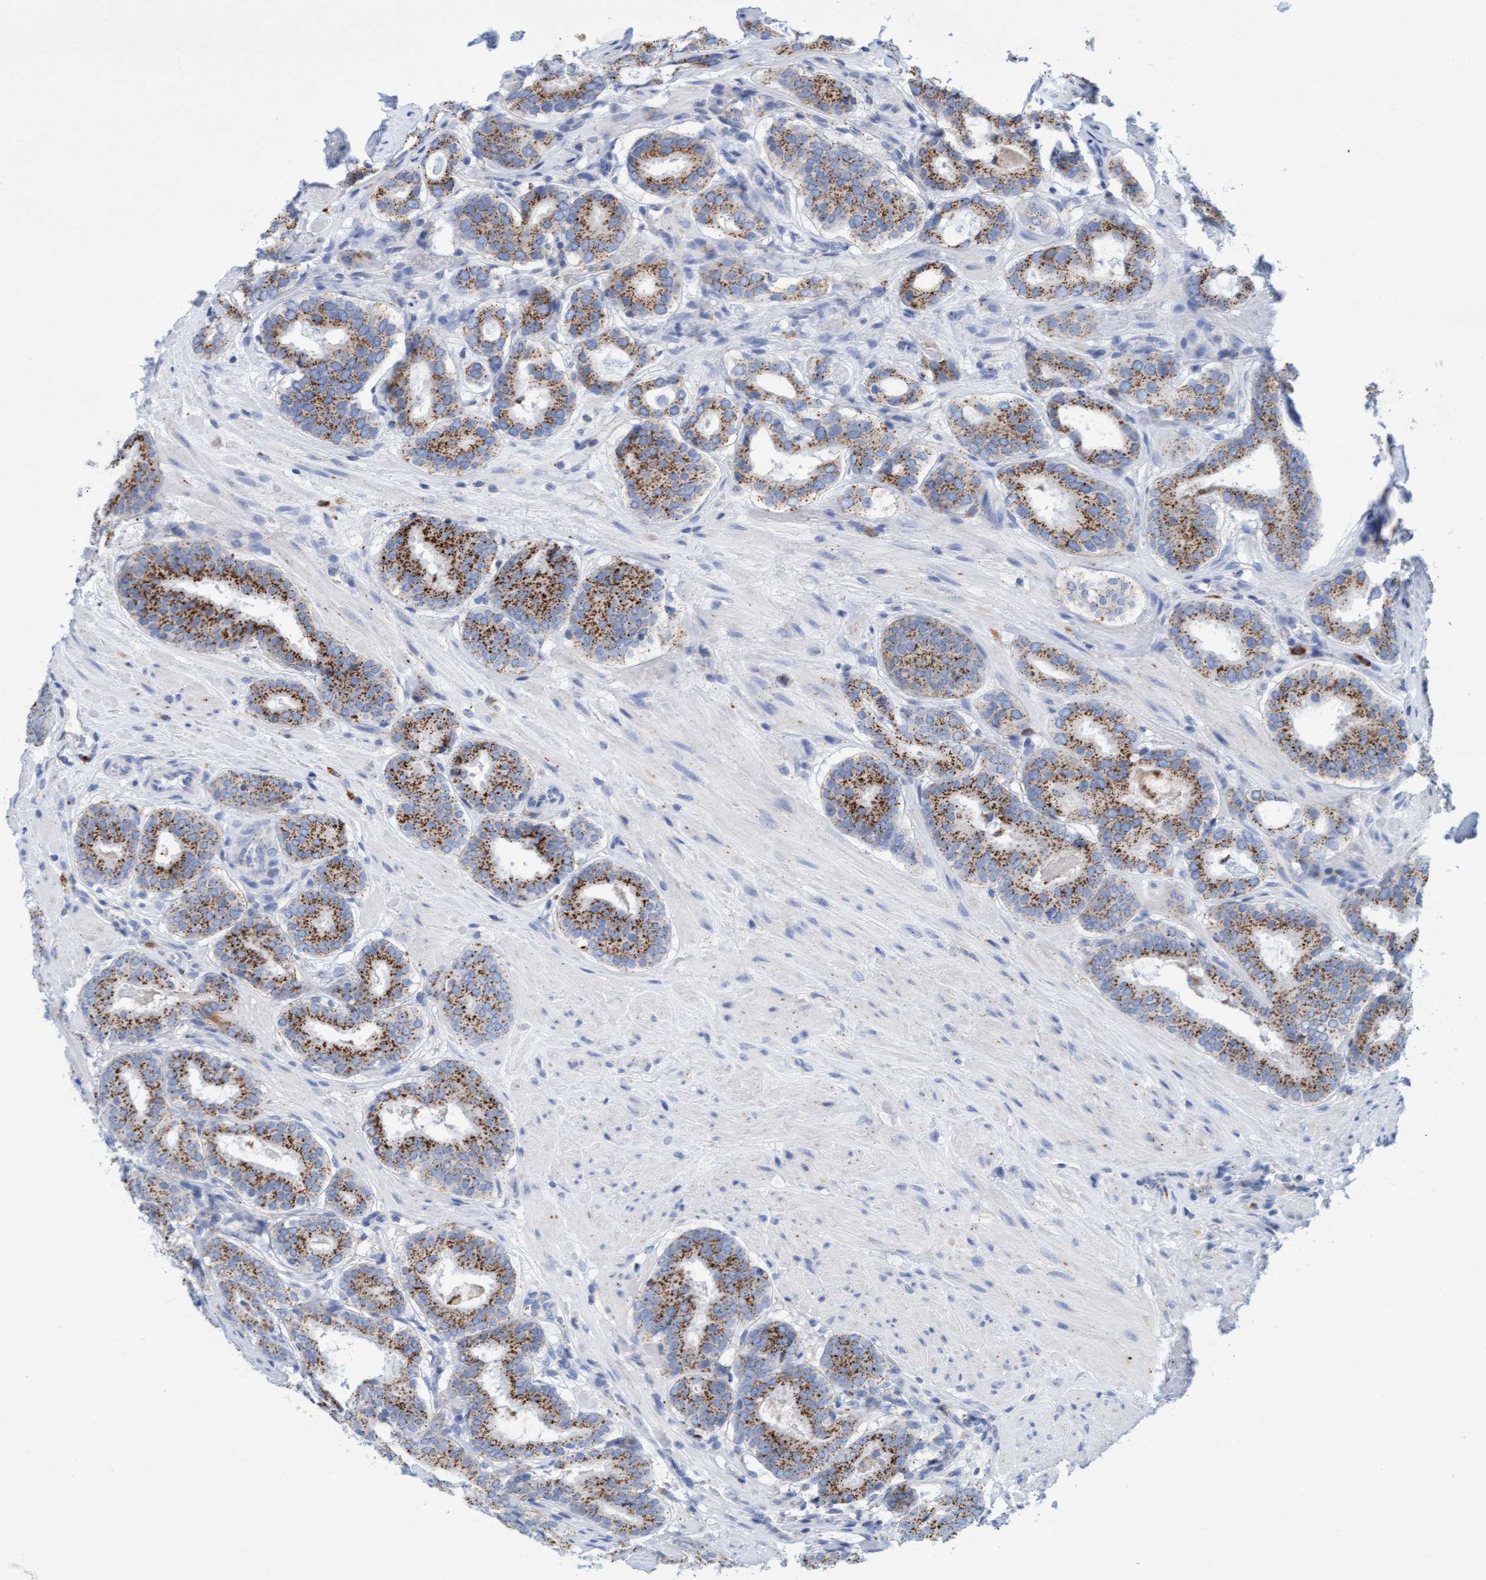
{"staining": {"intensity": "strong", "quantity": ">75%", "location": "cytoplasmic/membranous"}, "tissue": "prostate cancer", "cell_type": "Tumor cells", "image_type": "cancer", "snomed": [{"axis": "morphology", "description": "Adenocarcinoma, Low grade"}, {"axis": "topography", "description": "Prostate"}], "caption": "Human prostate cancer (adenocarcinoma (low-grade)) stained with a protein marker exhibits strong staining in tumor cells.", "gene": "SGSH", "patient": {"sex": "male", "age": 69}}